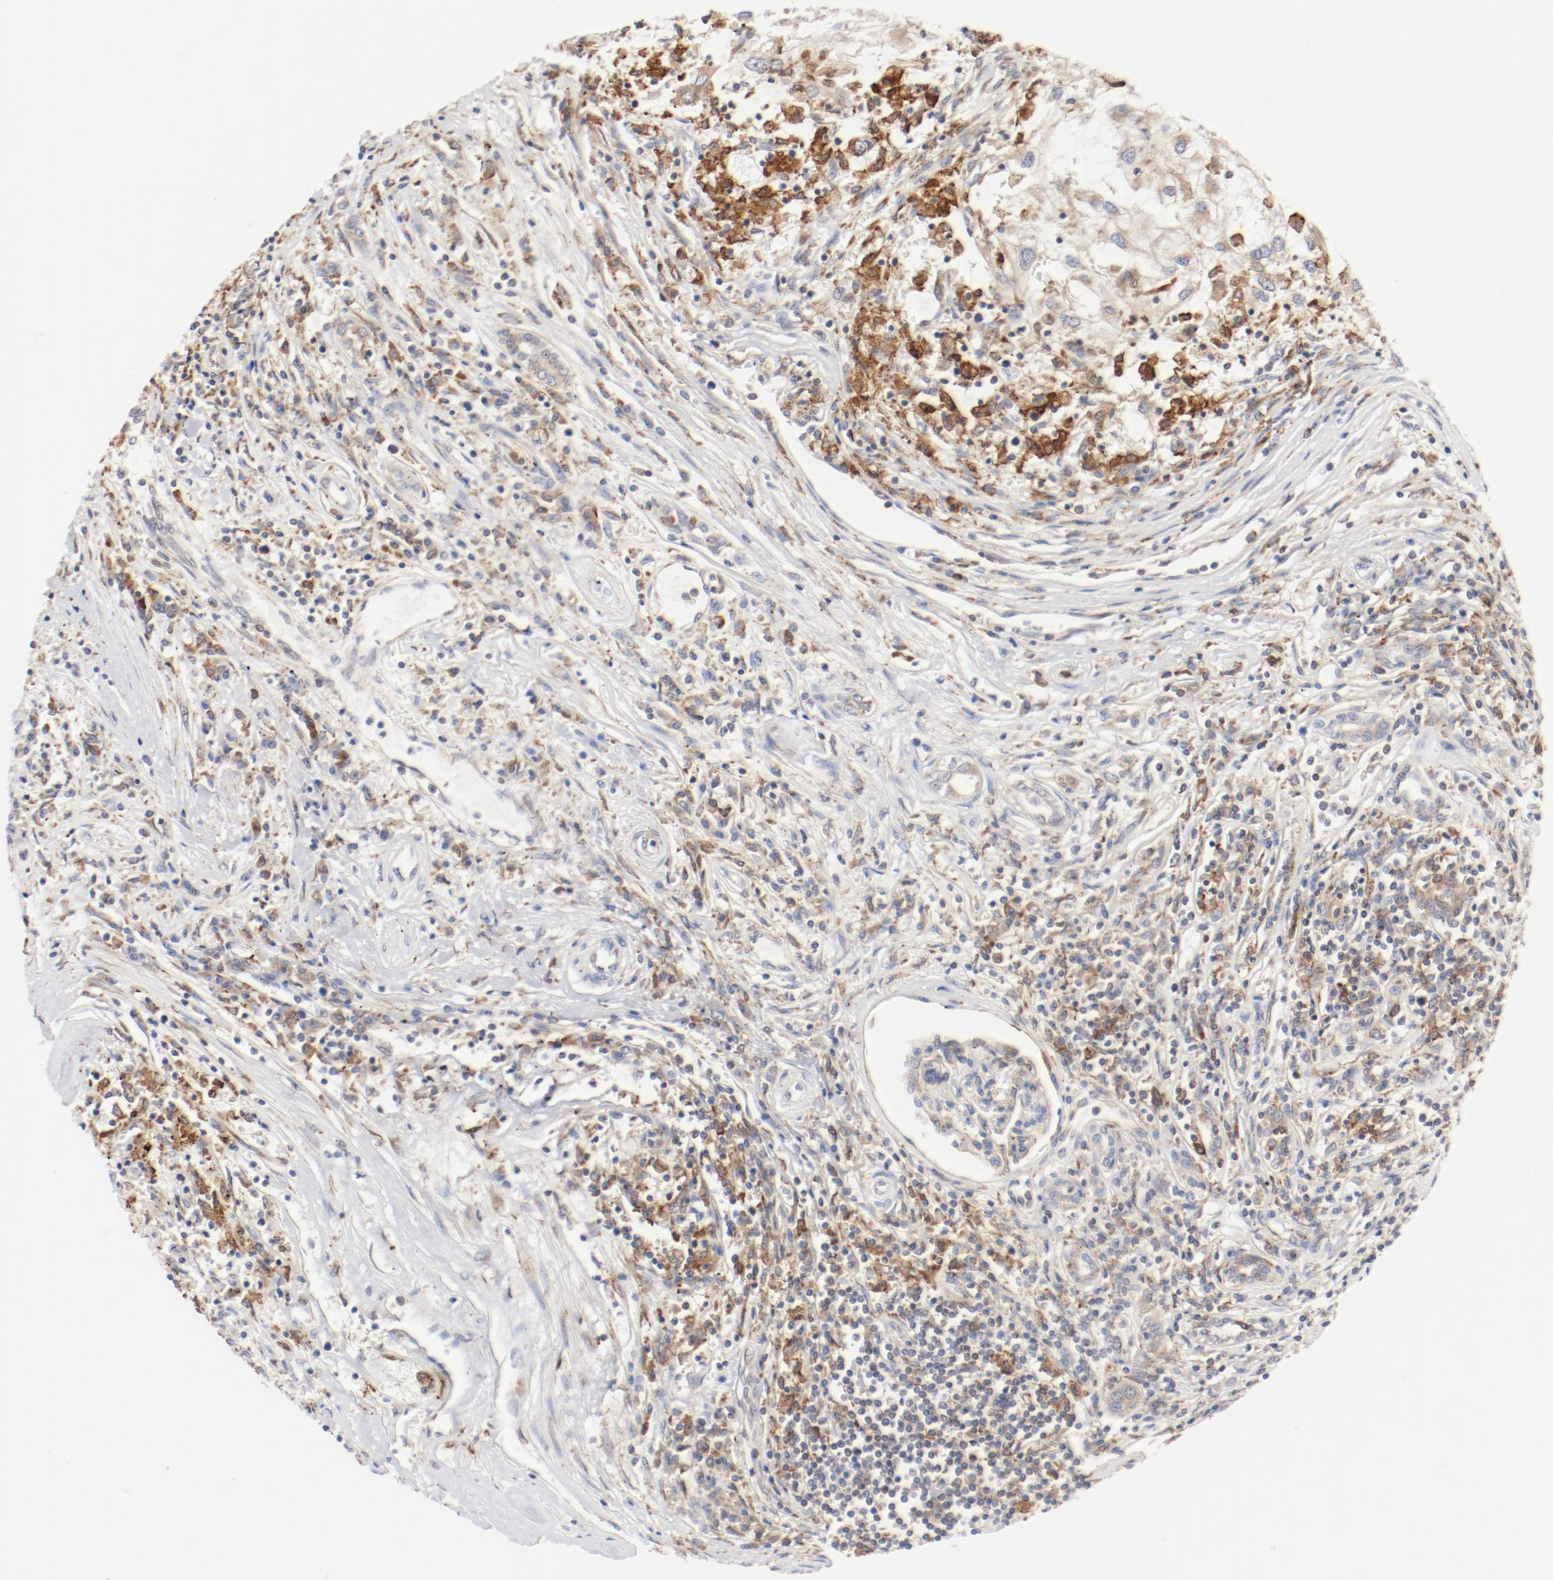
{"staining": {"intensity": "moderate", "quantity": ">75%", "location": "cytoplasmic/membranous"}, "tissue": "renal cancer", "cell_type": "Tumor cells", "image_type": "cancer", "snomed": [{"axis": "morphology", "description": "Normal tissue, NOS"}, {"axis": "morphology", "description": "Adenocarcinoma, NOS"}, {"axis": "topography", "description": "Kidney"}], "caption": "Renal cancer (adenocarcinoma) stained with immunohistochemistry (IHC) exhibits moderate cytoplasmic/membranous expression in approximately >75% of tumor cells.", "gene": "PDPK1", "patient": {"sex": "male", "age": 71}}